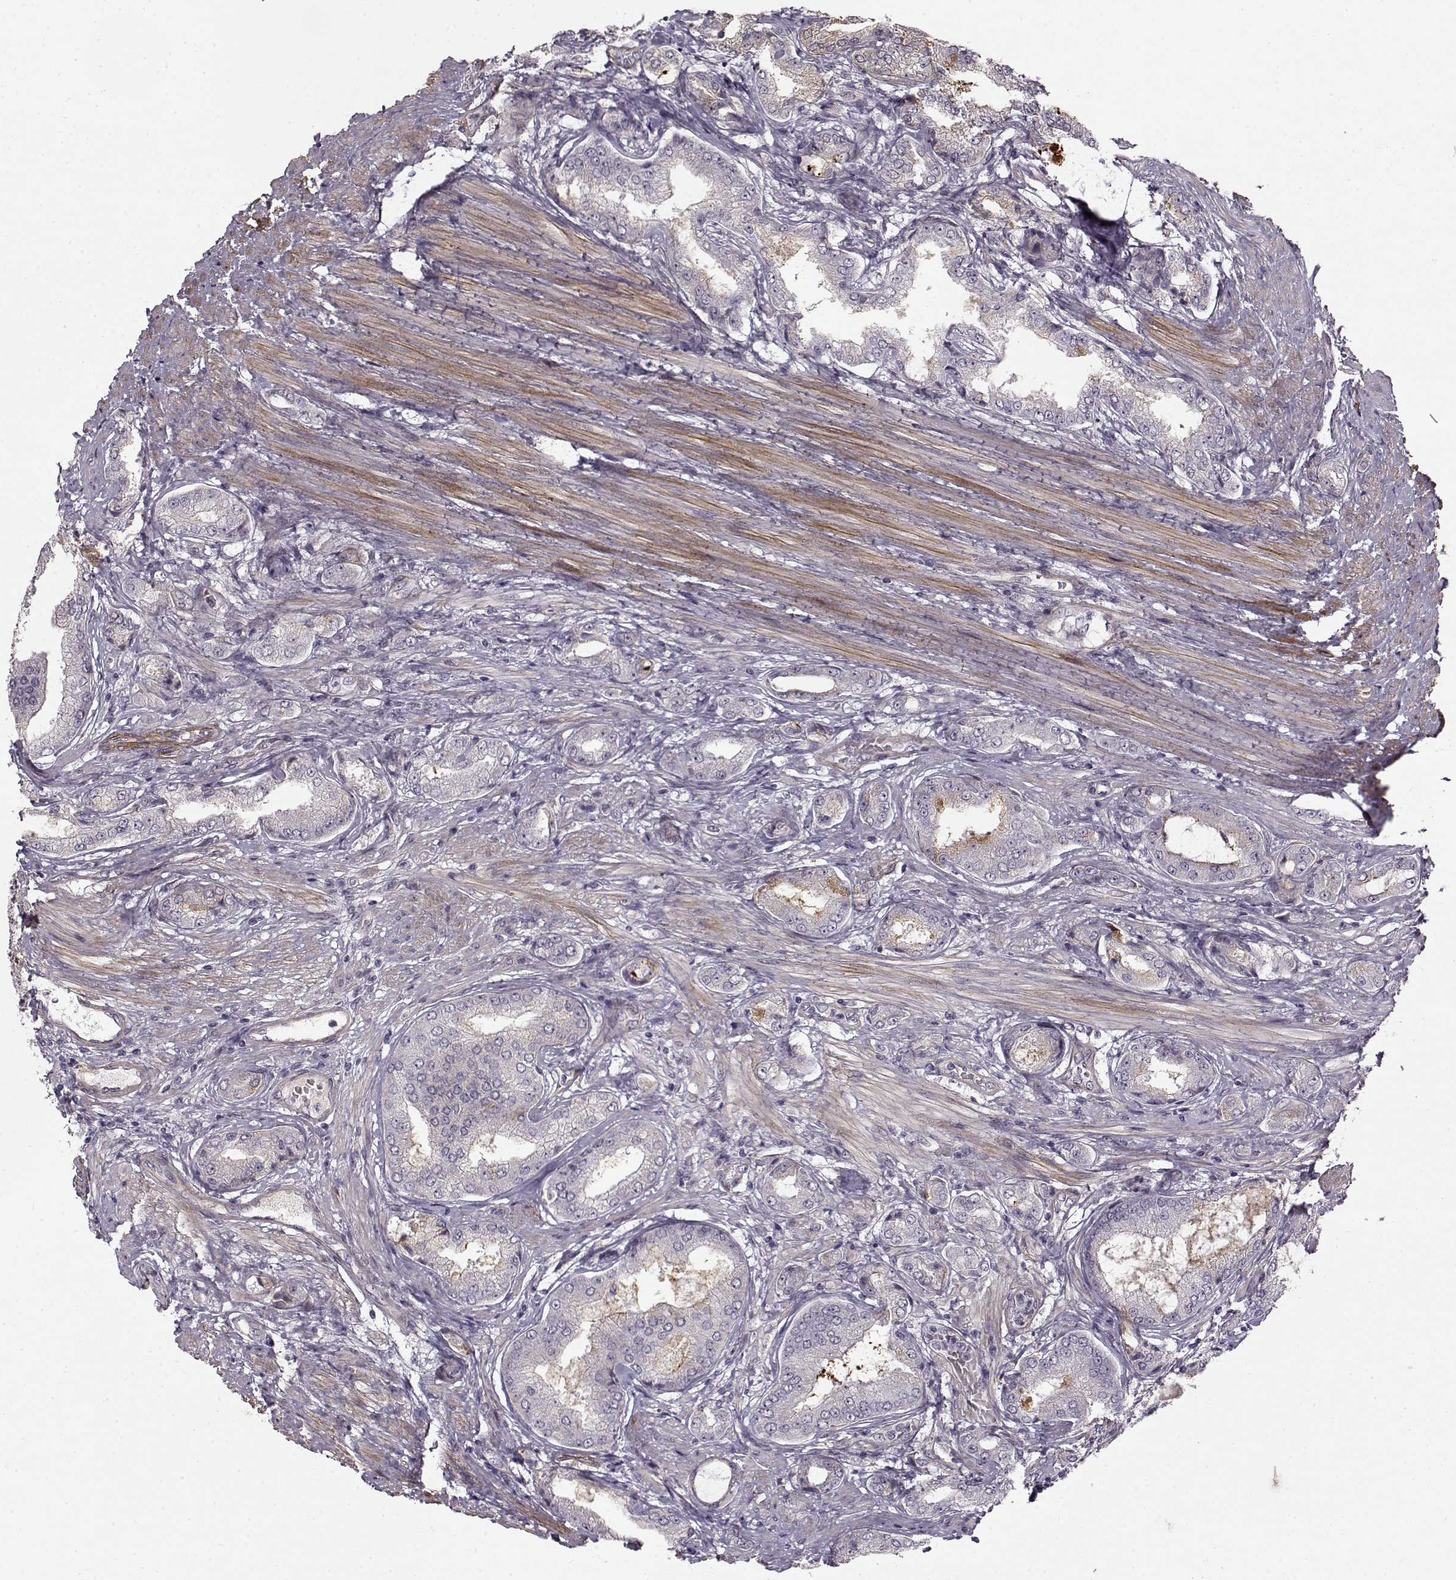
{"staining": {"intensity": "negative", "quantity": "none", "location": "none"}, "tissue": "prostate cancer", "cell_type": "Tumor cells", "image_type": "cancer", "snomed": [{"axis": "morphology", "description": "Adenocarcinoma, NOS"}, {"axis": "topography", "description": "Prostate"}], "caption": "Immunohistochemical staining of prostate cancer displays no significant staining in tumor cells.", "gene": "LAMB2", "patient": {"sex": "male", "age": 63}}